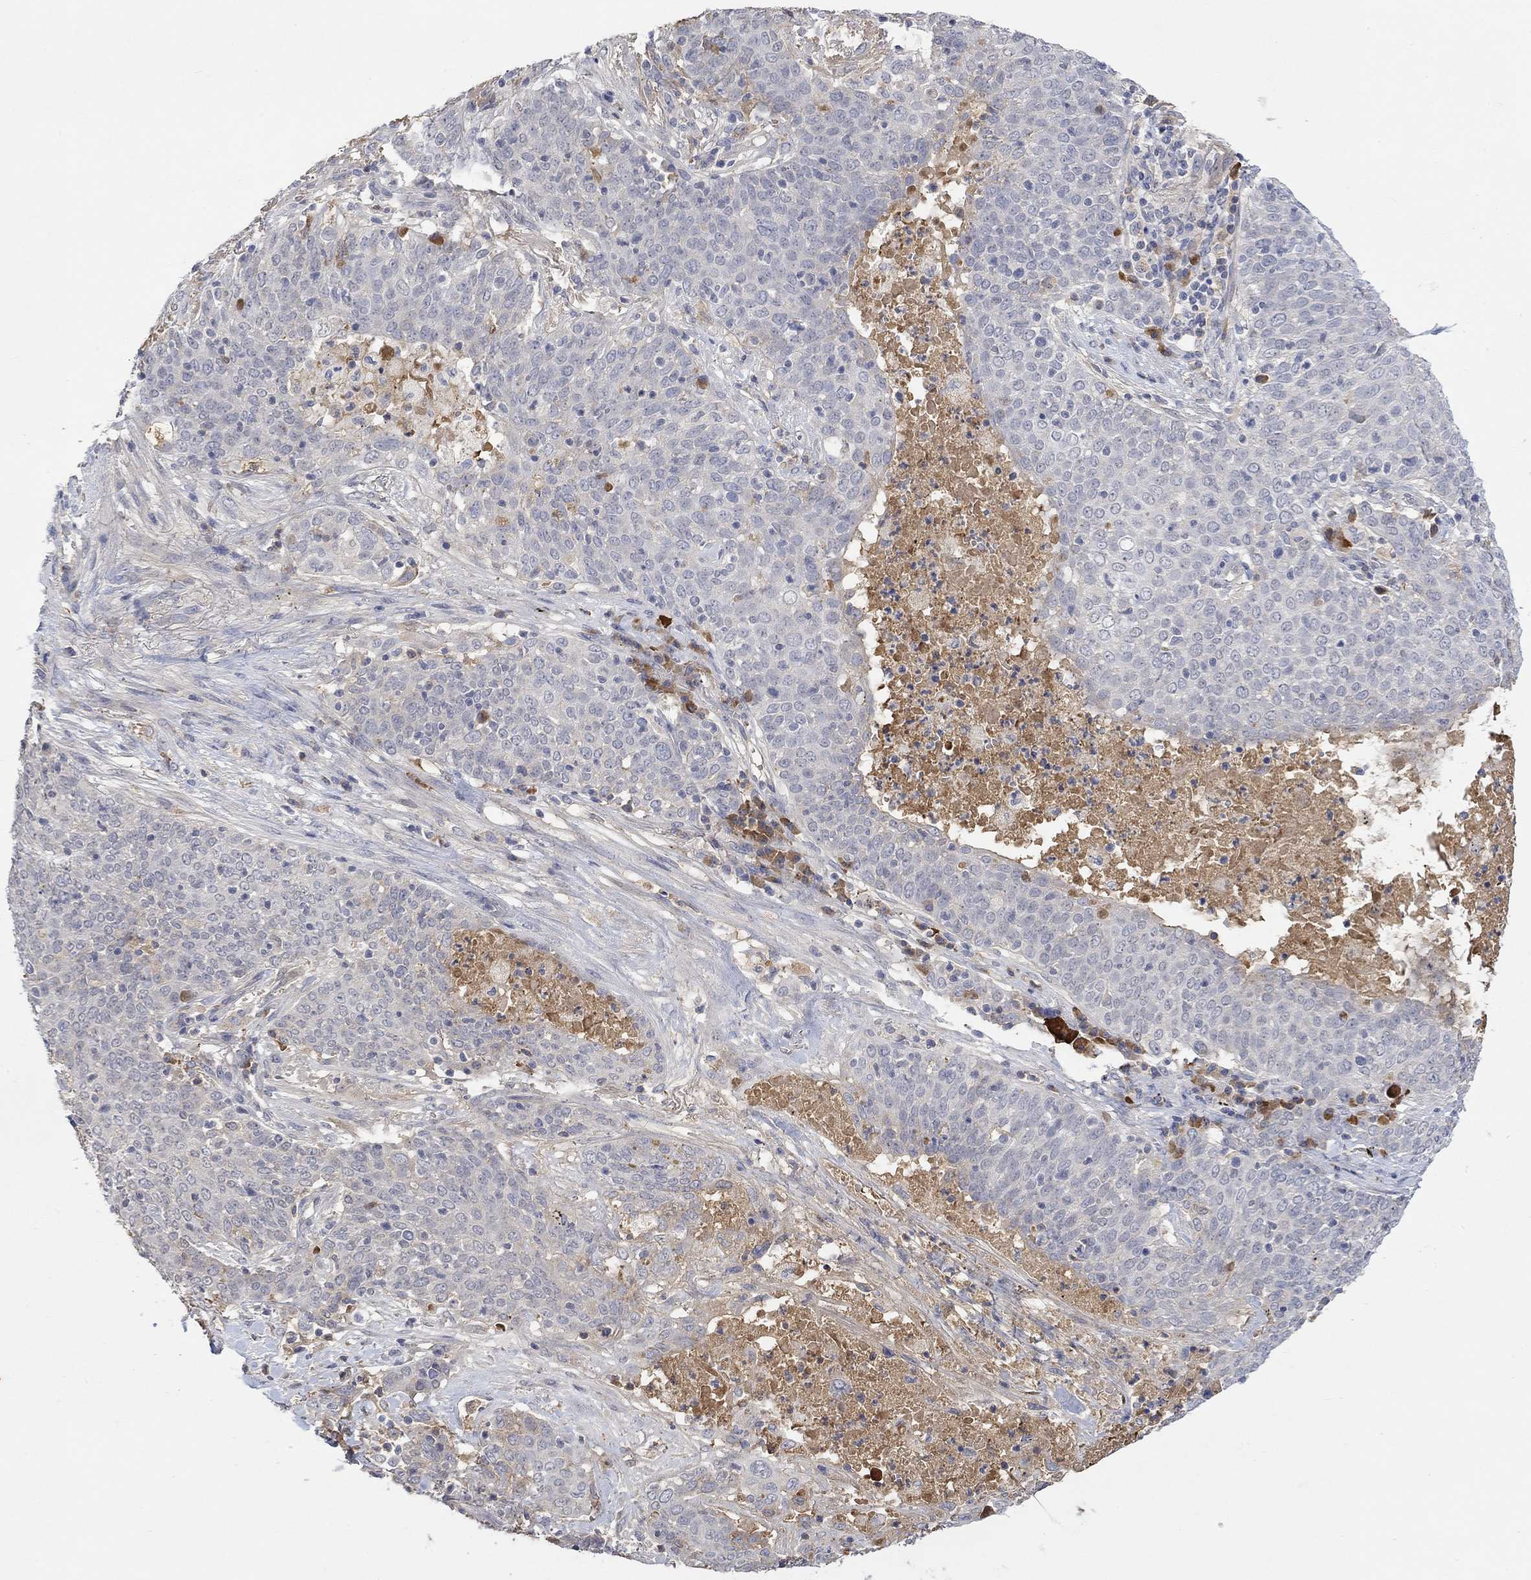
{"staining": {"intensity": "negative", "quantity": "none", "location": "none"}, "tissue": "lung cancer", "cell_type": "Tumor cells", "image_type": "cancer", "snomed": [{"axis": "morphology", "description": "Squamous cell carcinoma, NOS"}, {"axis": "topography", "description": "Lung"}], "caption": "This photomicrograph is of squamous cell carcinoma (lung) stained with immunohistochemistry (IHC) to label a protein in brown with the nuclei are counter-stained blue. There is no positivity in tumor cells.", "gene": "MSTN", "patient": {"sex": "male", "age": 82}}